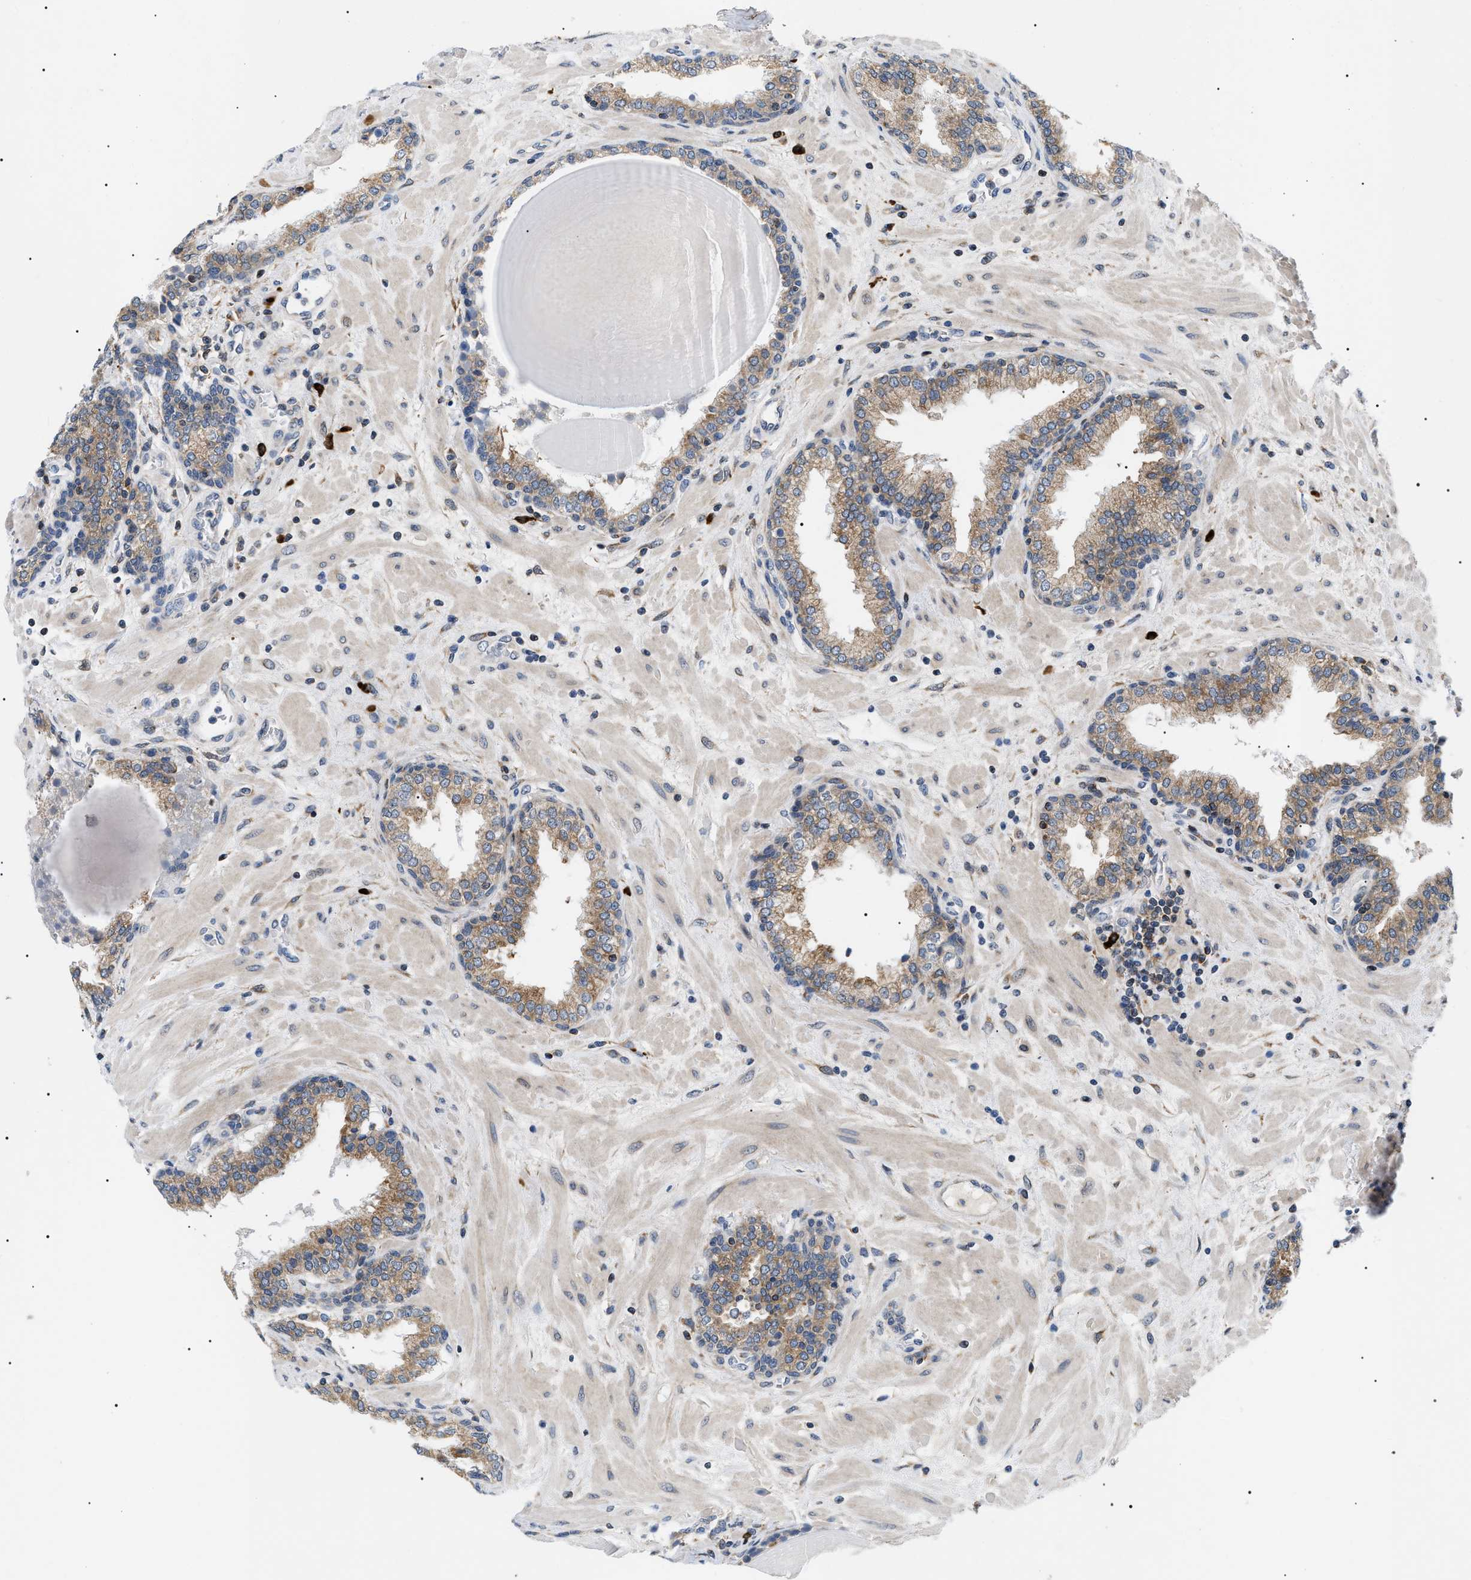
{"staining": {"intensity": "moderate", "quantity": ">75%", "location": "cytoplasmic/membranous"}, "tissue": "prostate", "cell_type": "Glandular cells", "image_type": "normal", "snomed": [{"axis": "morphology", "description": "Normal tissue, NOS"}, {"axis": "topography", "description": "Prostate"}], "caption": "Protein staining of benign prostate shows moderate cytoplasmic/membranous positivity in approximately >75% of glandular cells. The protein of interest is stained brown, and the nuclei are stained in blue (DAB (3,3'-diaminobenzidine) IHC with brightfield microscopy, high magnification).", "gene": "DERL1", "patient": {"sex": "male", "age": 51}}